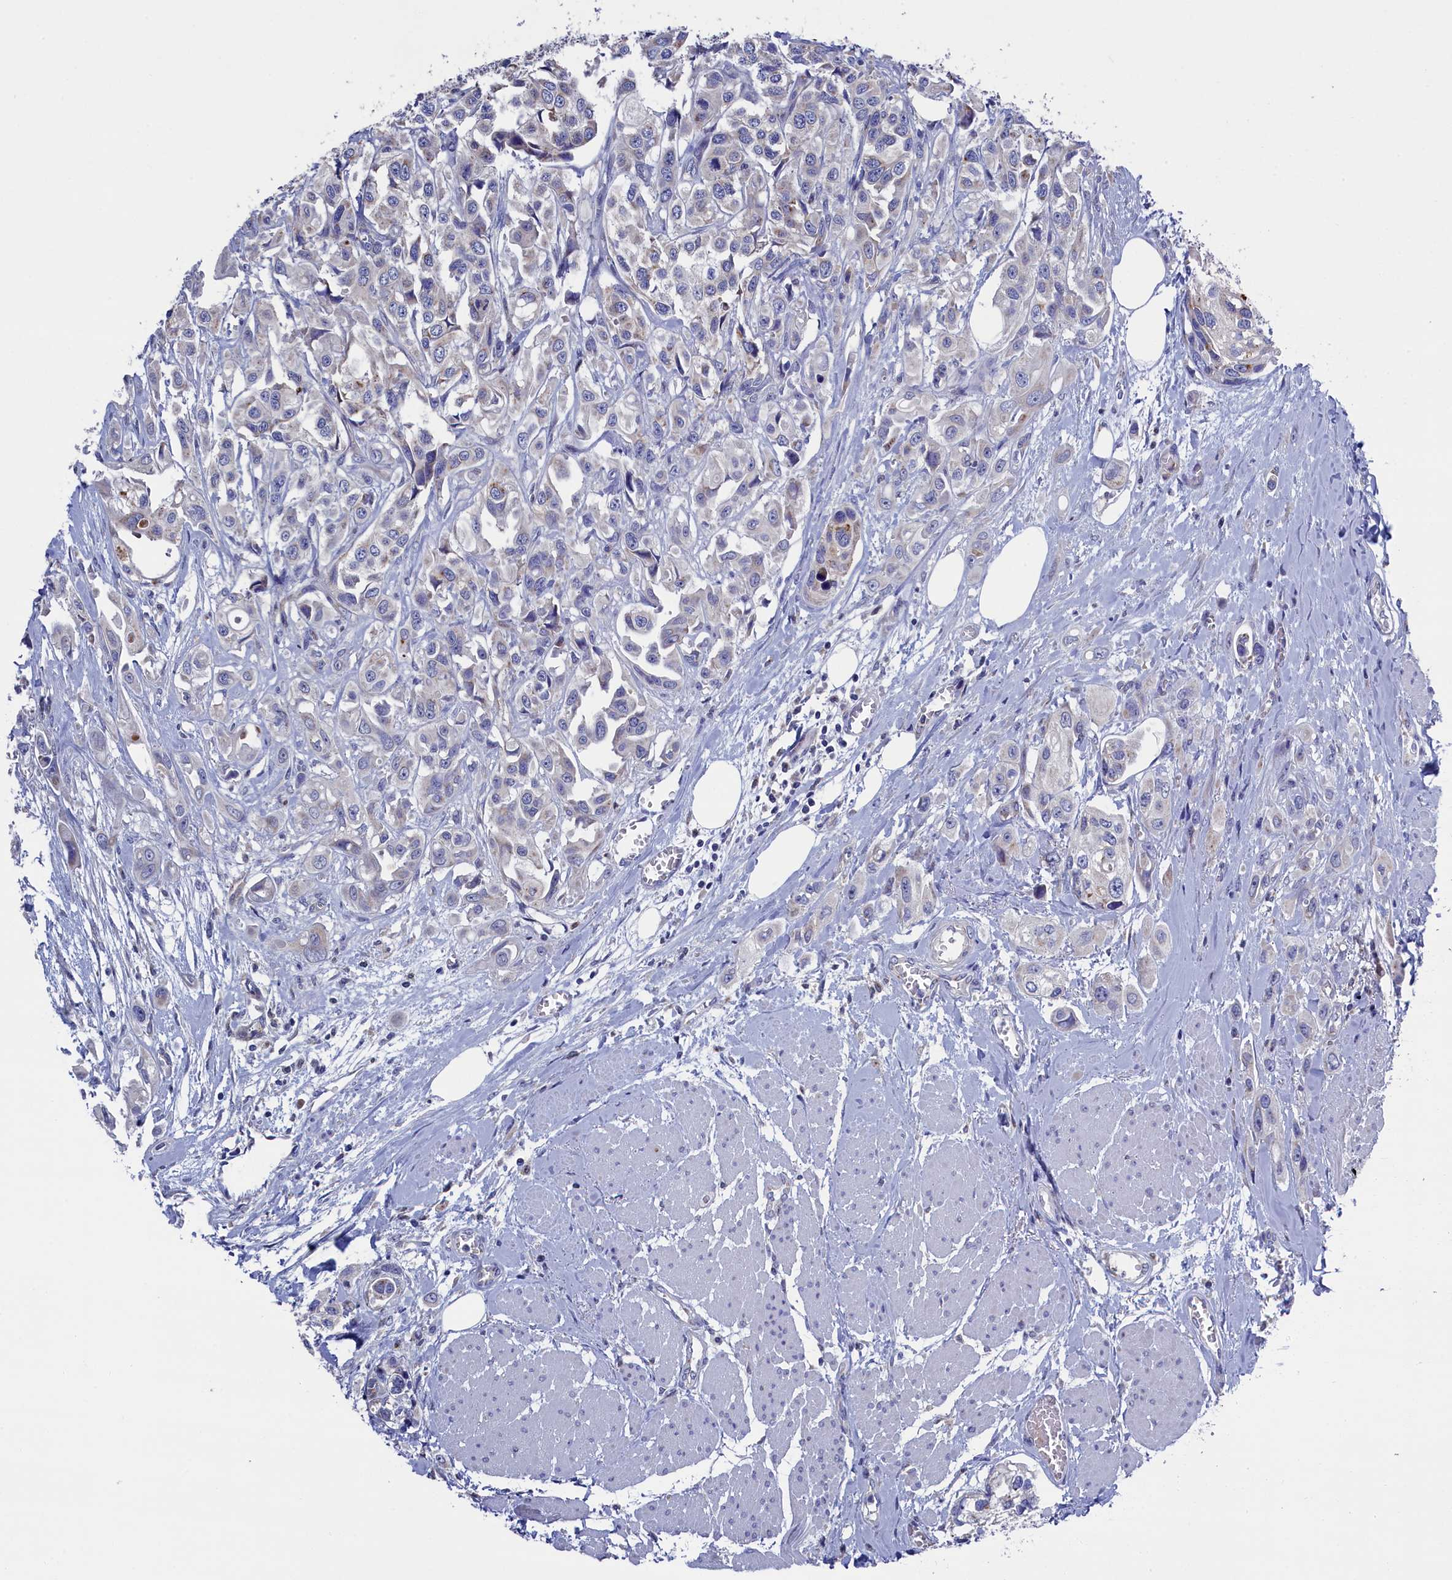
{"staining": {"intensity": "negative", "quantity": "none", "location": "none"}, "tissue": "urothelial cancer", "cell_type": "Tumor cells", "image_type": "cancer", "snomed": [{"axis": "morphology", "description": "Urothelial carcinoma, High grade"}, {"axis": "topography", "description": "Urinary bladder"}], "caption": "Immunohistochemical staining of human urothelial cancer displays no significant expression in tumor cells. (Stains: DAB IHC with hematoxylin counter stain, Microscopy: brightfield microscopy at high magnification).", "gene": "GPR108", "patient": {"sex": "male", "age": 67}}